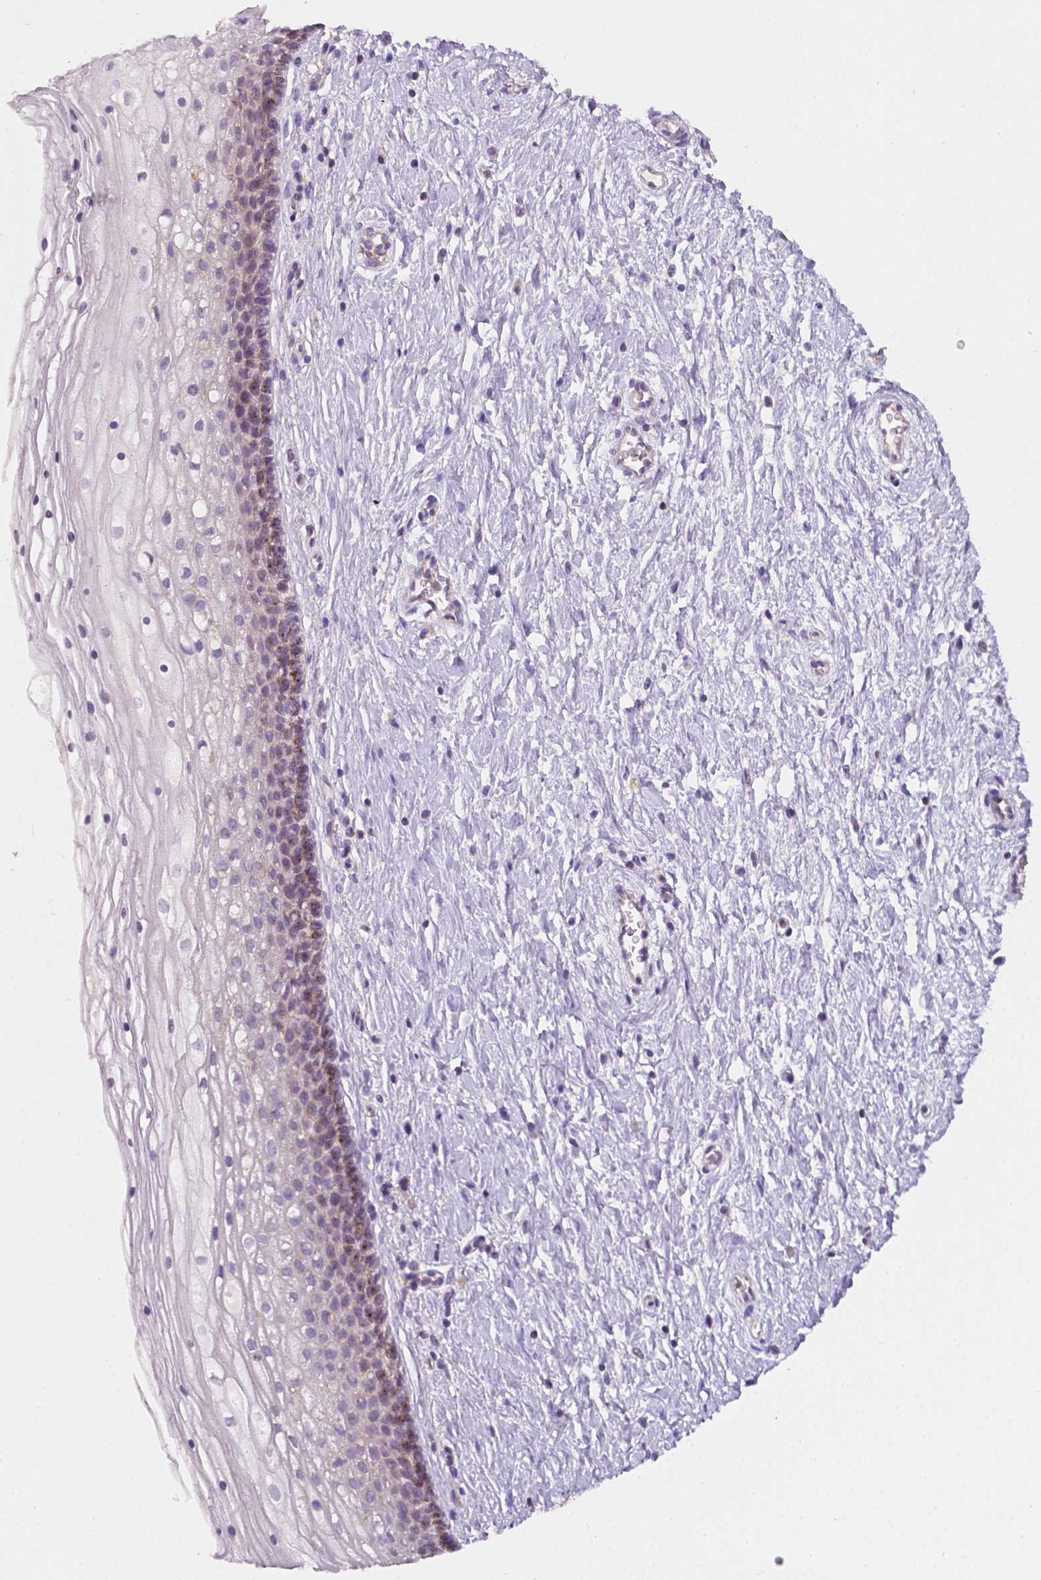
{"staining": {"intensity": "negative", "quantity": "none", "location": "none"}, "tissue": "cervix", "cell_type": "Glandular cells", "image_type": "normal", "snomed": [{"axis": "morphology", "description": "Normal tissue, NOS"}, {"axis": "topography", "description": "Cervix"}], "caption": "Immunohistochemical staining of unremarkable human cervix reveals no significant staining in glandular cells.", "gene": "EGFR", "patient": {"sex": "female", "age": 34}}